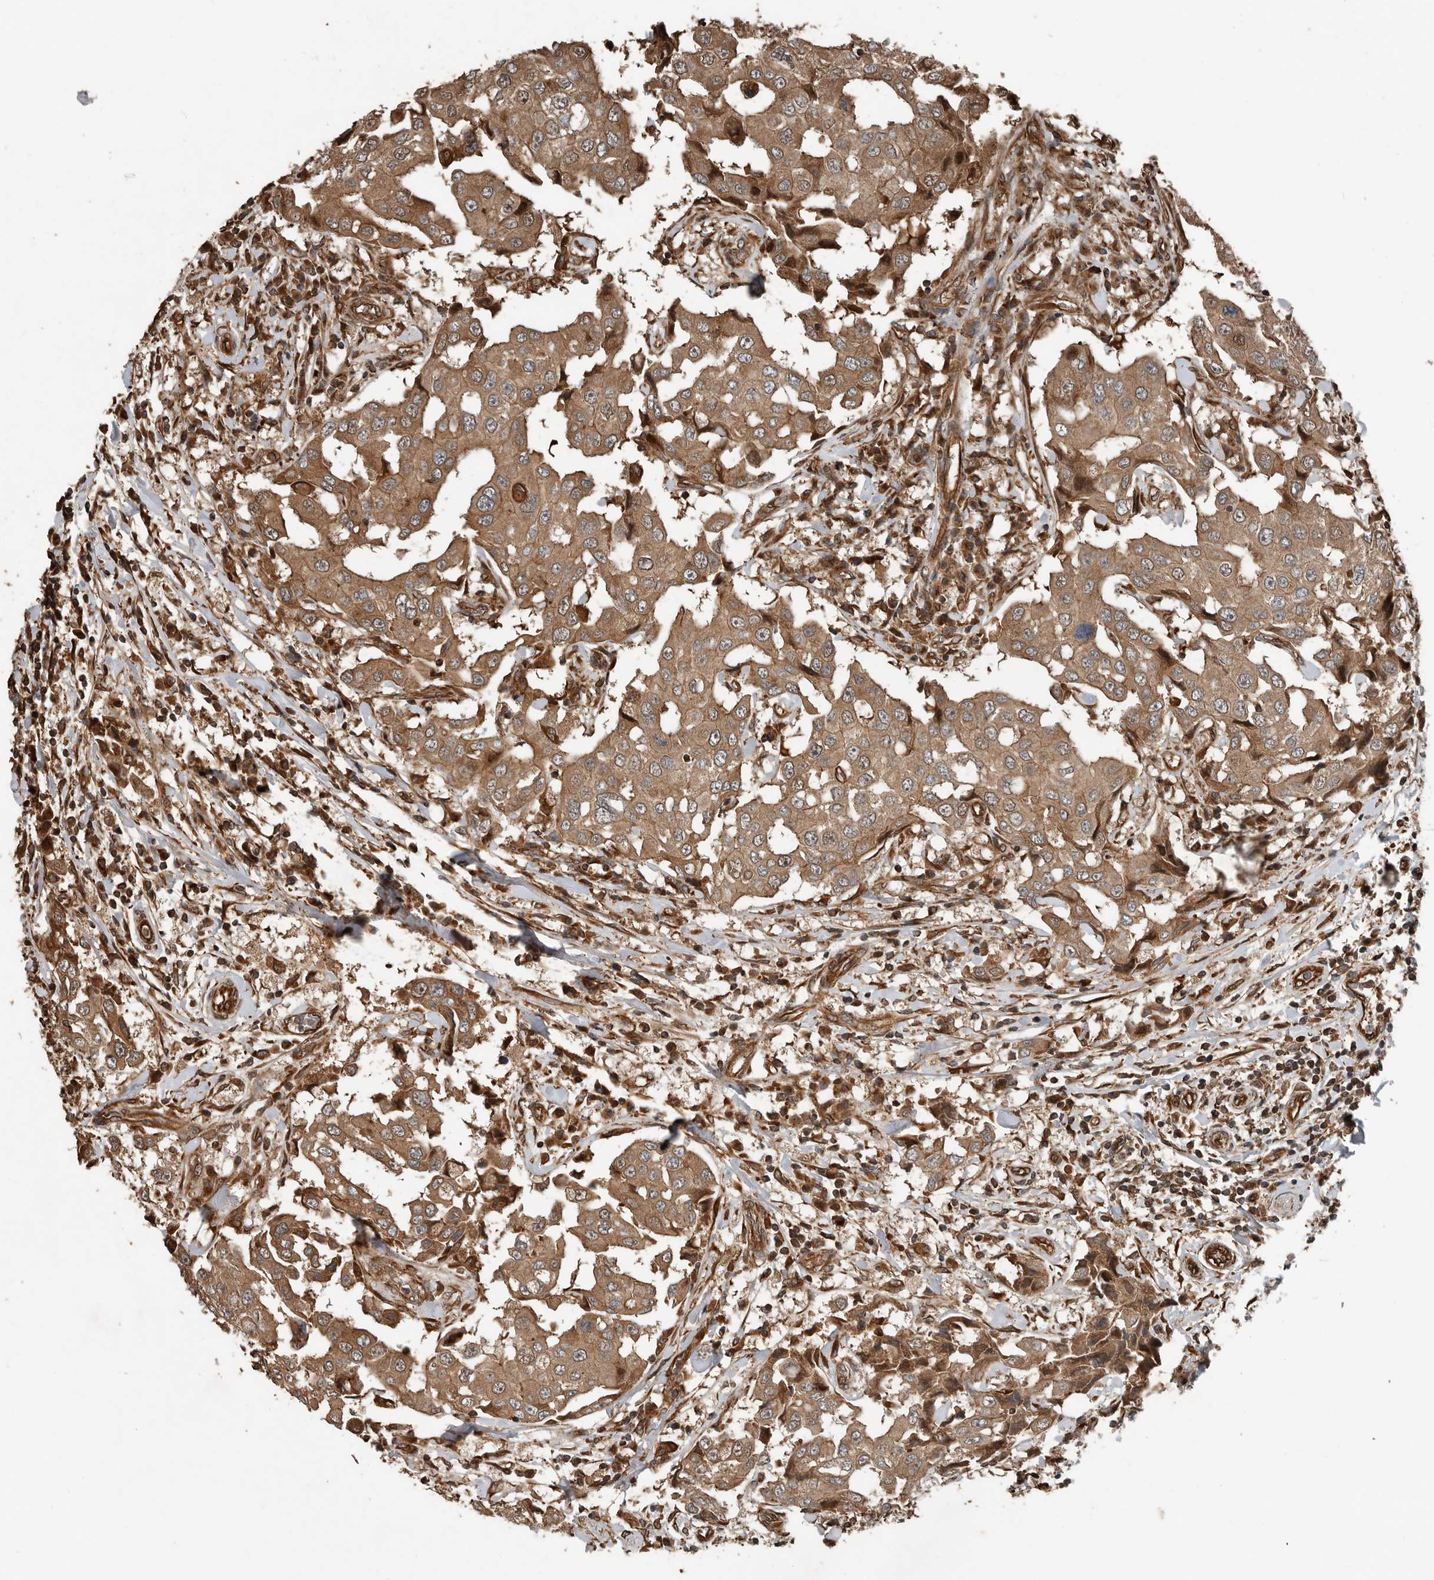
{"staining": {"intensity": "moderate", "quantity": ">75%", "location": "cytoplasmic/membranous"}, "tissue": "breast cancer", "cell_type": "Tumor cells", "image_type": "cancer", "snomed": [{"axis": "morphology", "description": "Duct carcinoma"}, {"axis": "topography", "description": "Breast"}], "caption": "Protein staining of breast cancer (infiltrating ductal carcinoma) tissue exhibits moderate cytoplasmic/membranous expression in about >75% of tumor cells.", "gene": "YOD1", "patient": {"sex": "female", "age": 27}}